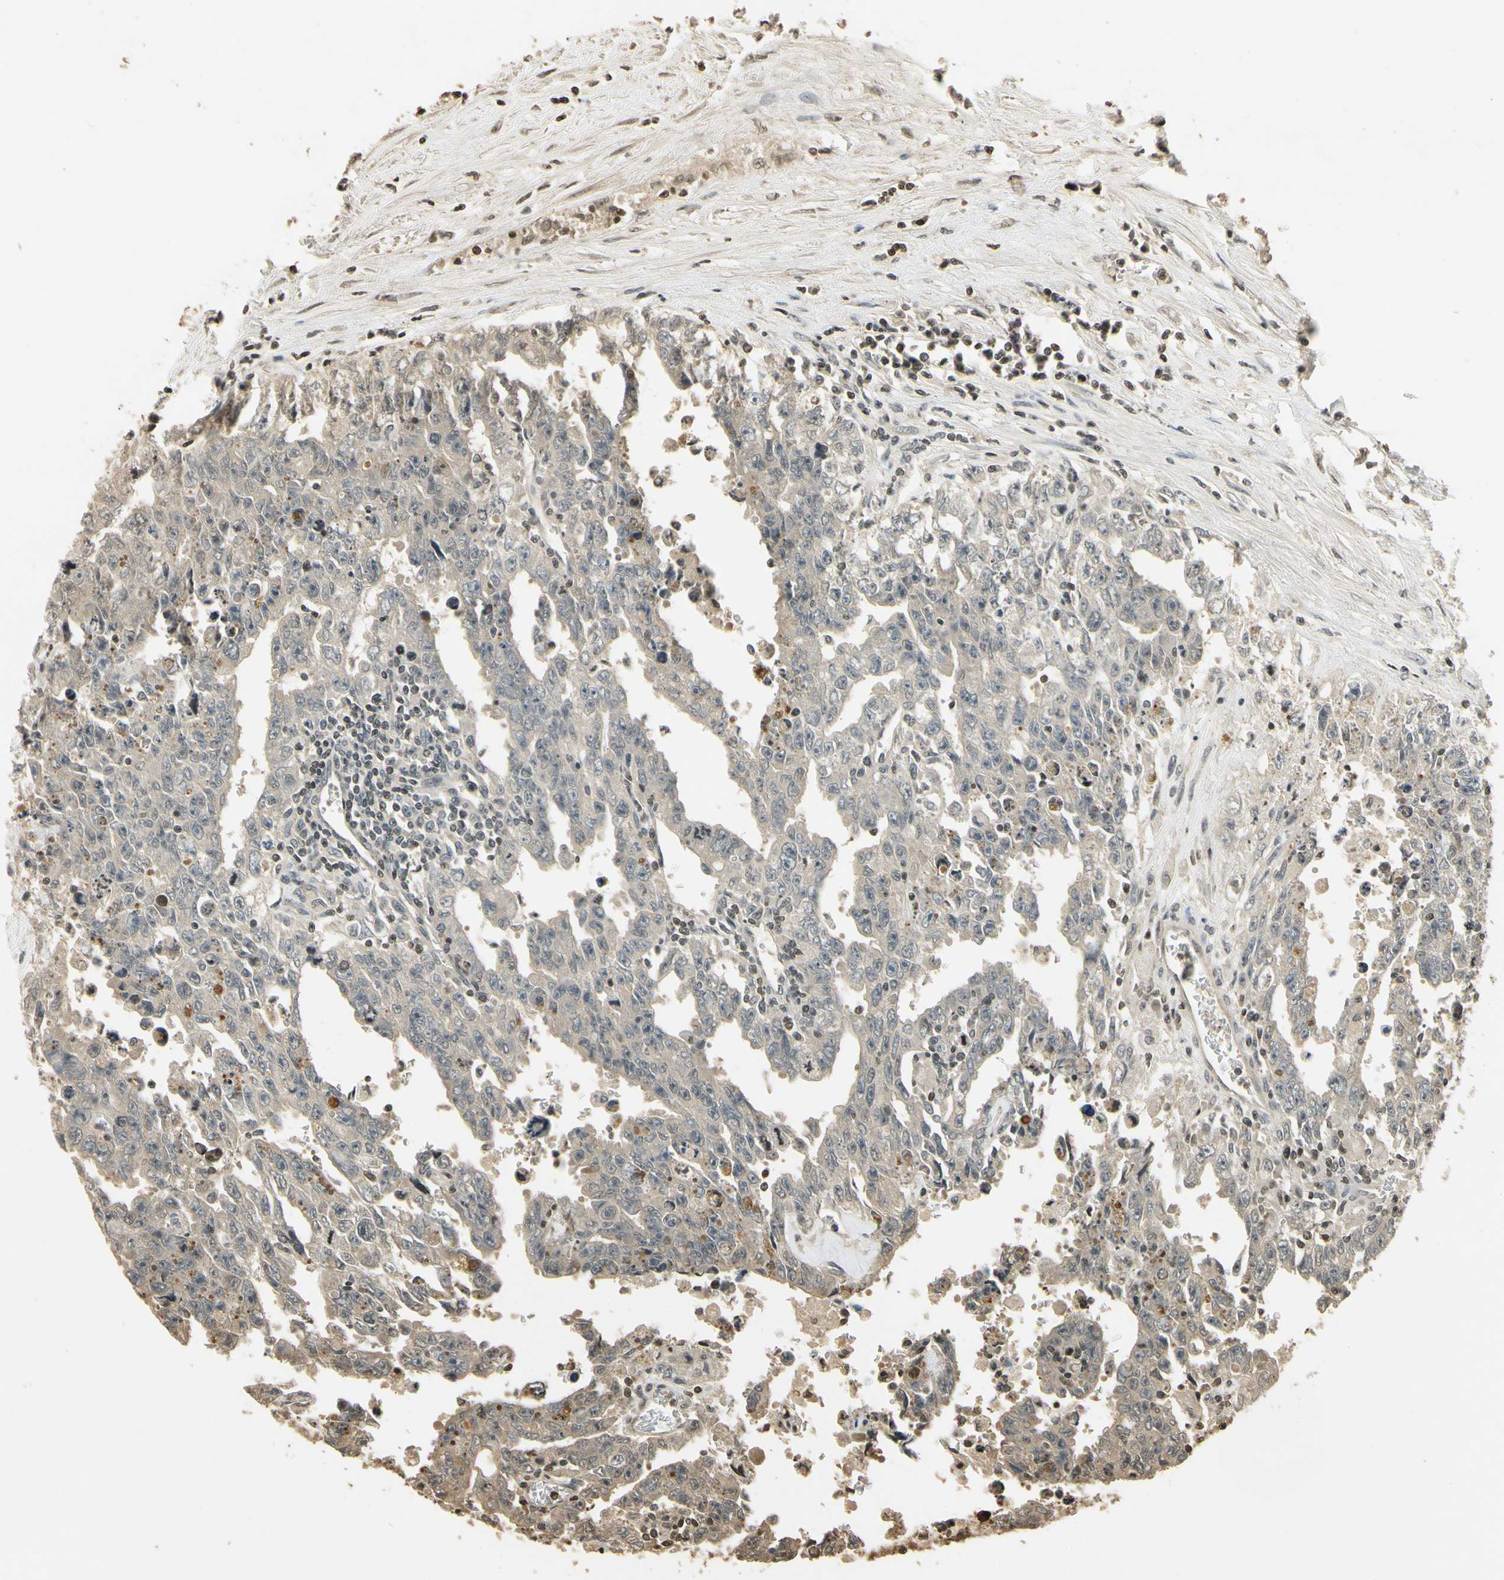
{"staining": {"intensity": "negative", "quantity": "none", "location": "none"}, "tissue": "testis cancer", "cell_type": "Tumor cells", "image_type": "cancer", "snomed": [{"axis": "morphology", "description": "Carcinoma, Embryonal, NOS"}, {"axis": "topography", "description": "Testis"}], "caption": "The micrograph demonstrates no significant positivity in tumor cells of testis embryonal carcinoma. (DAB (3,3'-diaminobenzidine) immunohistochemistry (IHC) visualized using brightfield microscopy, high magnification).", "gene": "SOD1", "patient": {"sex": "male", "age": 28}}